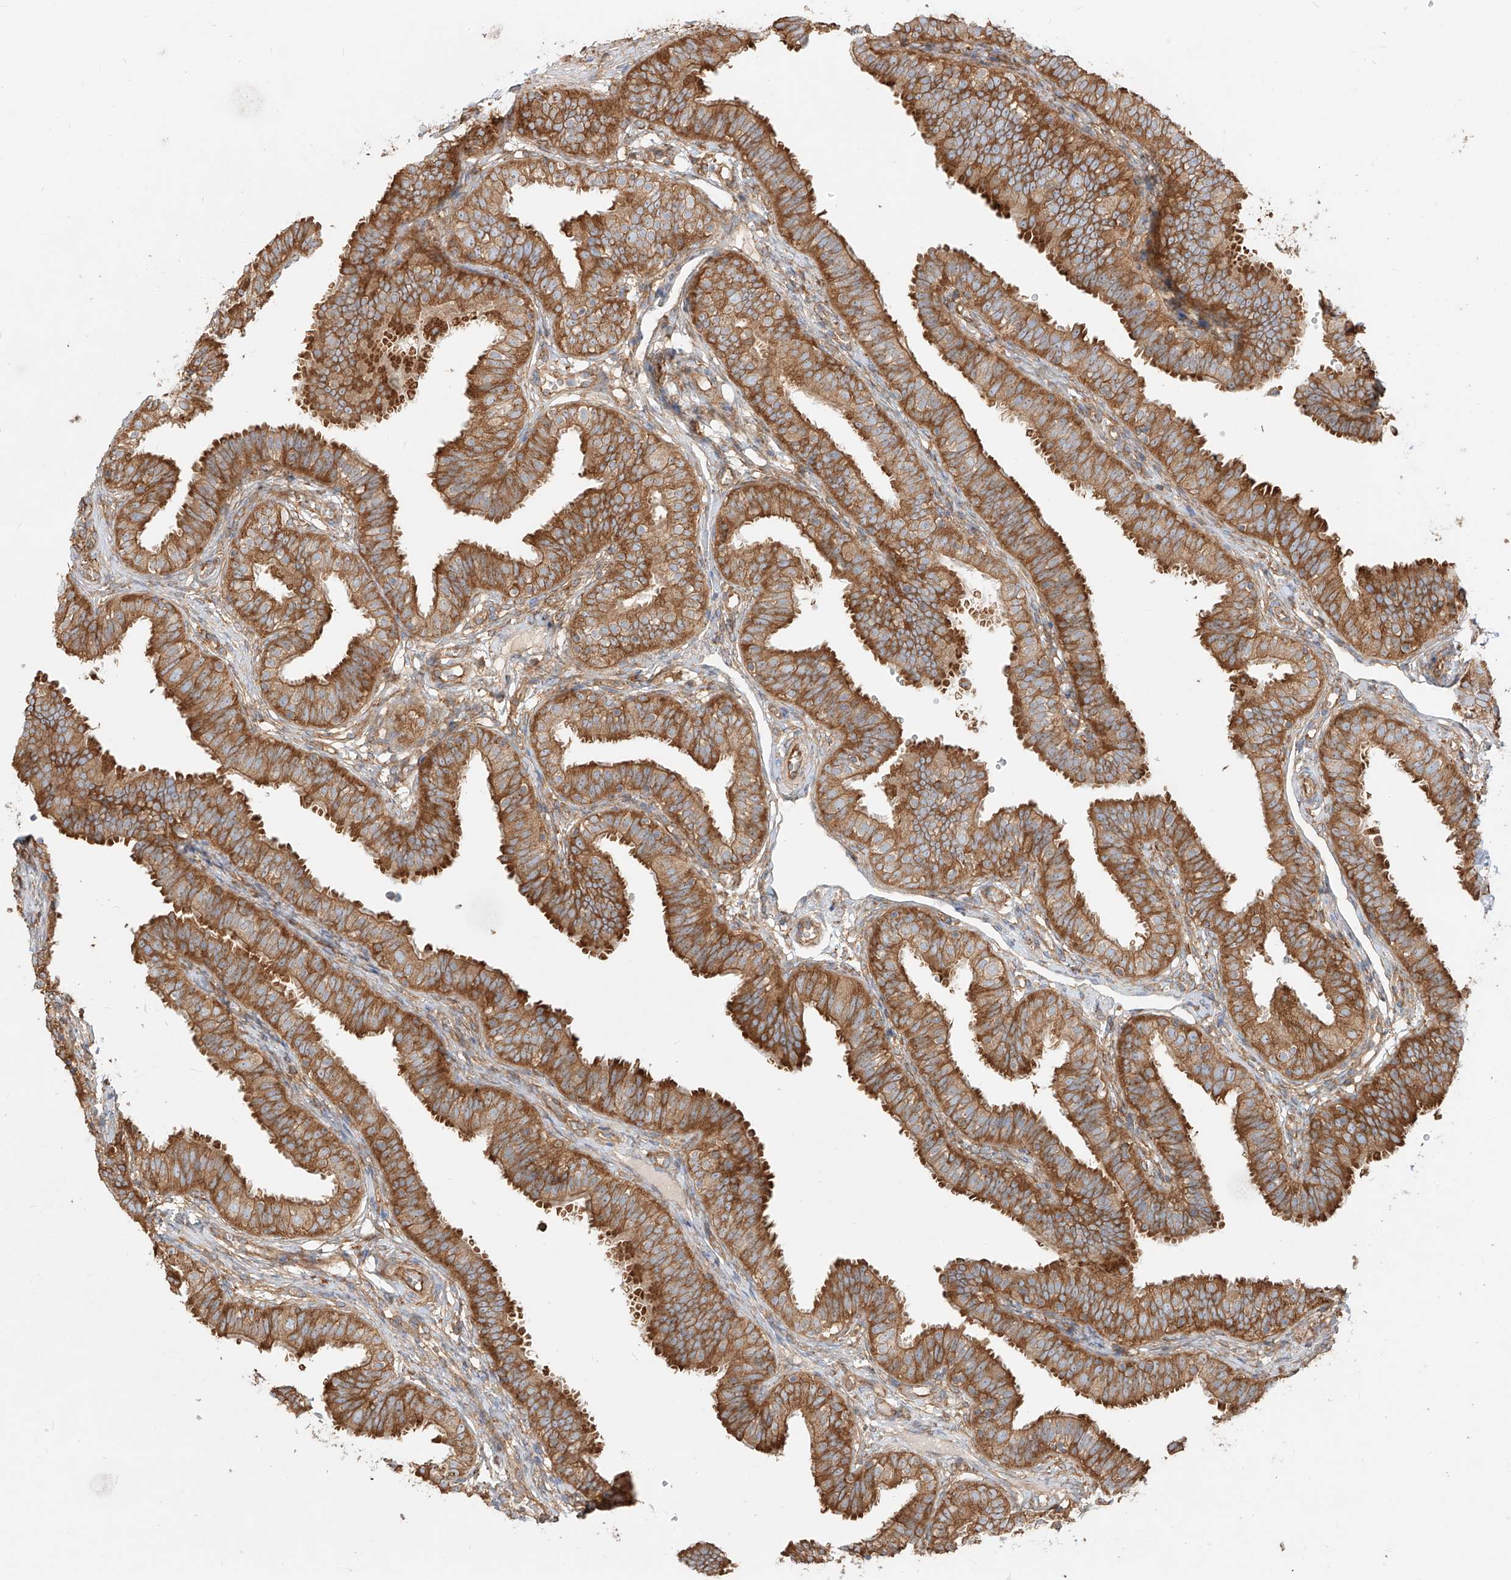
{"staining": {"intensity": "strong", "quantity": ">75%", "location": "cytoplasmic/membranous"}, "tissue": "fallopian tube", "cell_type": "Glandular cells", "image_type": "normal", "snomed": [{"axis": "morphology", "description": "Normal tissue, NOS"}, {"axis": "topography", "description": "Fallopian tube"}], "caption": "A histopathology image showing strong cytoplasmic/membranous staining in about >75% of glandular cells in normal fallopian tube, as visualized by brown immunohistochemical staining.", "gene": "SNX9", "patient": {"sex": "female", "age": 35}}